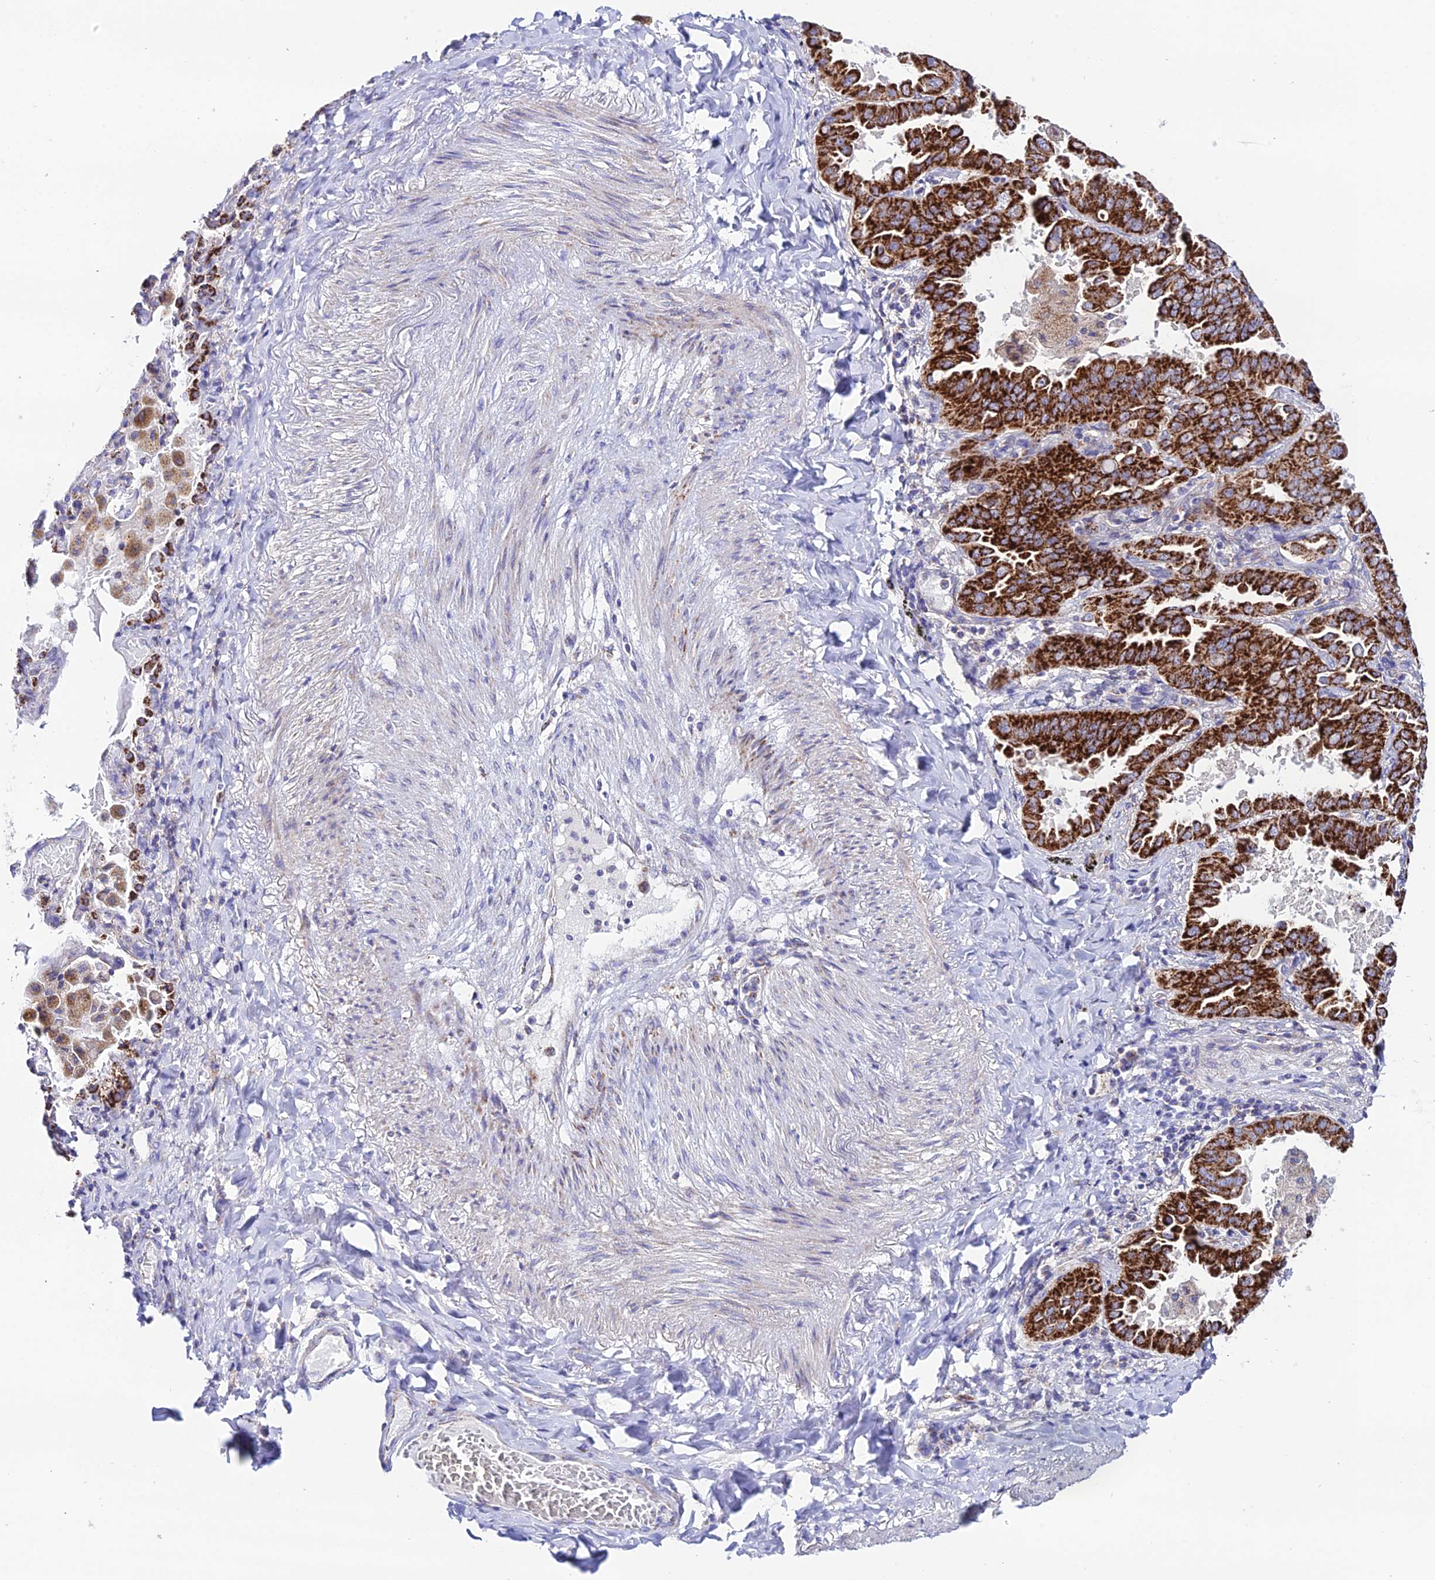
{"staining": {"intensity": "strong", "quantity": ">75%", "location": "cytoplasmic/membranous"}, "tissue": "lung cancer", "cell_type": "Tumor cells", "image_type": "cancer", "snomed": [{"axis": "morphology", "description": "Adenocarcinoma, NOS"}, {"axis": "topography", "description": "Lung"}], "caption": "Lung cancer tissue exhibits strong cytoplasmic/membranous staining in about >75% of tumor cells, visualized by immunohistochemistry. Immunohistochemistry stains the protein in brown and the nuclei are stained blue.", "gene": "HSDL2", "patient": {"sex": "male", "age": 64}}